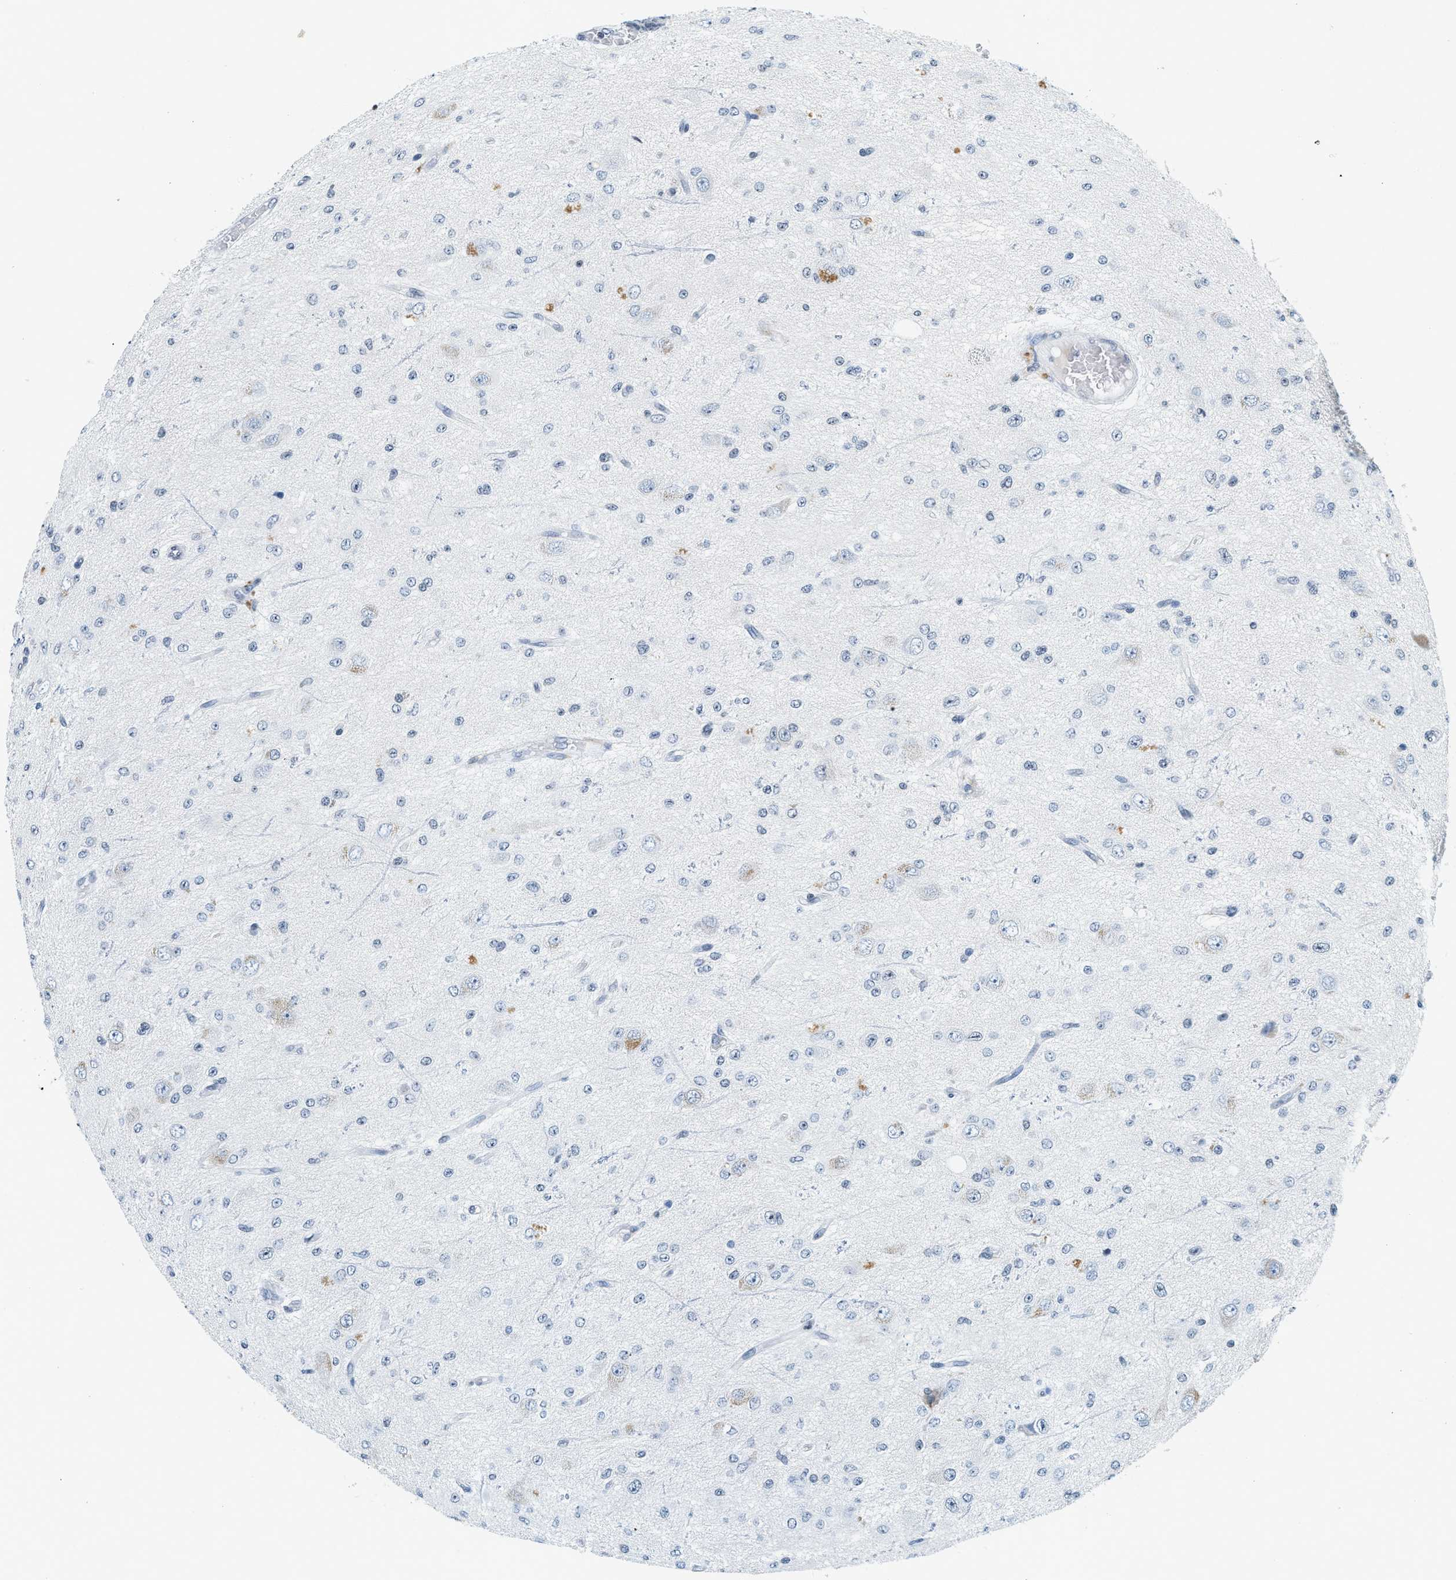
{"staining": {"intensity": "weak", "quantity": "<25%", "location": "cytoplasmic/membranous"}, "tissue": "glioma", "cell_type": "Tumor cells", "image_type": "cancer", "snomed": [{"axis": "morphology", "description": "Glioma, malignant, High grade"}, {"axis": "topography", "description": "pancreas cauda"}], "caption": "High power microscopy image of an immunohistochemistry (IHC) micrograph of malignant glioma (high-grade), revealing no significant expression in tumor cells. The staining is performed using DAB brown chromogen with nuclei counter-stained in using hematoxylin.", "gene": "UVRAG", "patient": {"sex": "male", "age": 60}}